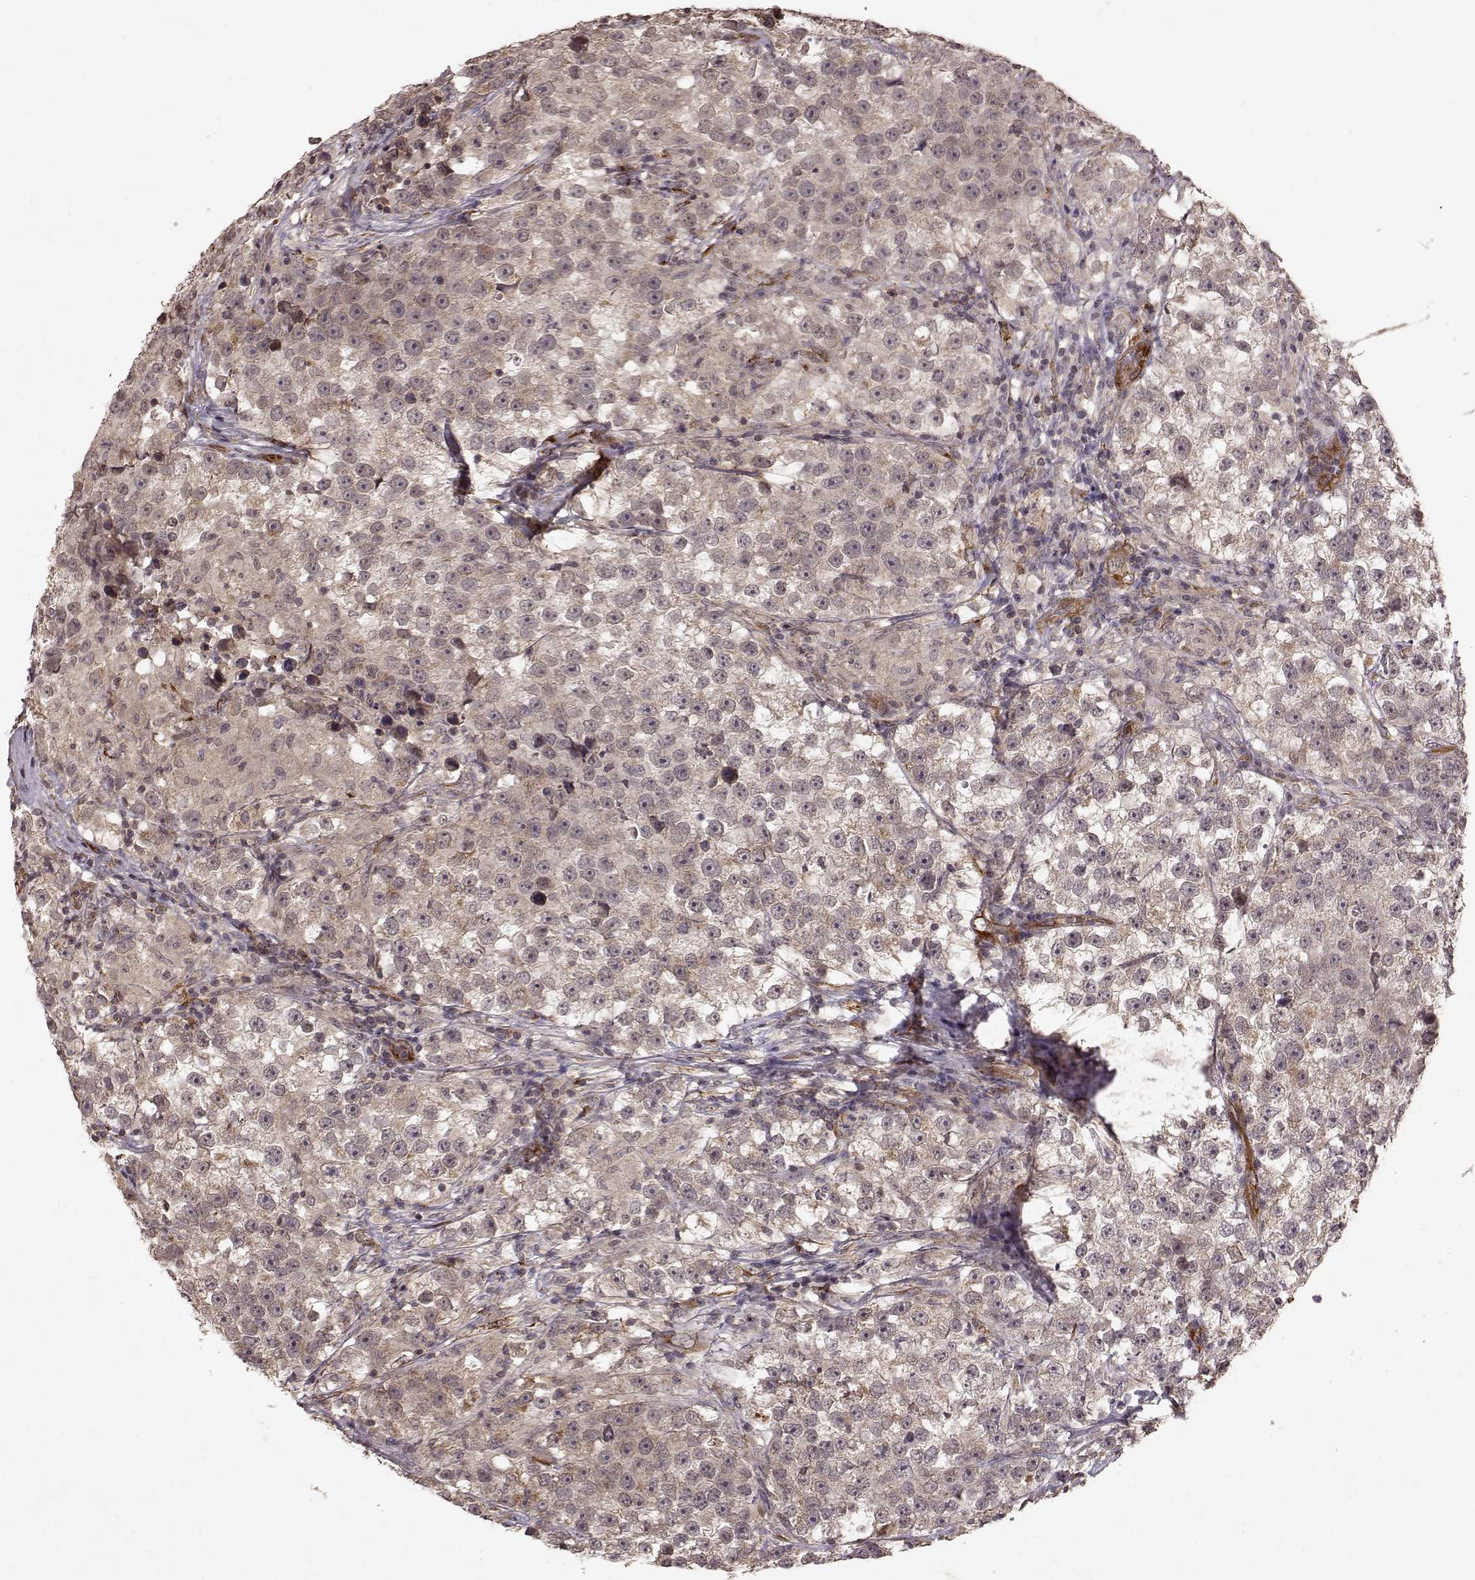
{"staining": {"intensity": "weak", "quantity": "<25%", "location": "cytoplasmic/membranous"}, "tissue": "testis cancer", "cell_type": "Tumor cells", "image_type": "cancer", "snomed": [{"axis": "morphology", "description": "Seminoma, NOS"}, {"axis": "topography", "description": "Testis"}], "caption": "Histopathology image shows no significant protein expression in tumor cells of testis seminoma. (DAB immunohistochemistry, high magnification).", "gene": "FSTL1", "patient": {"sex": "male", "age": 46}}